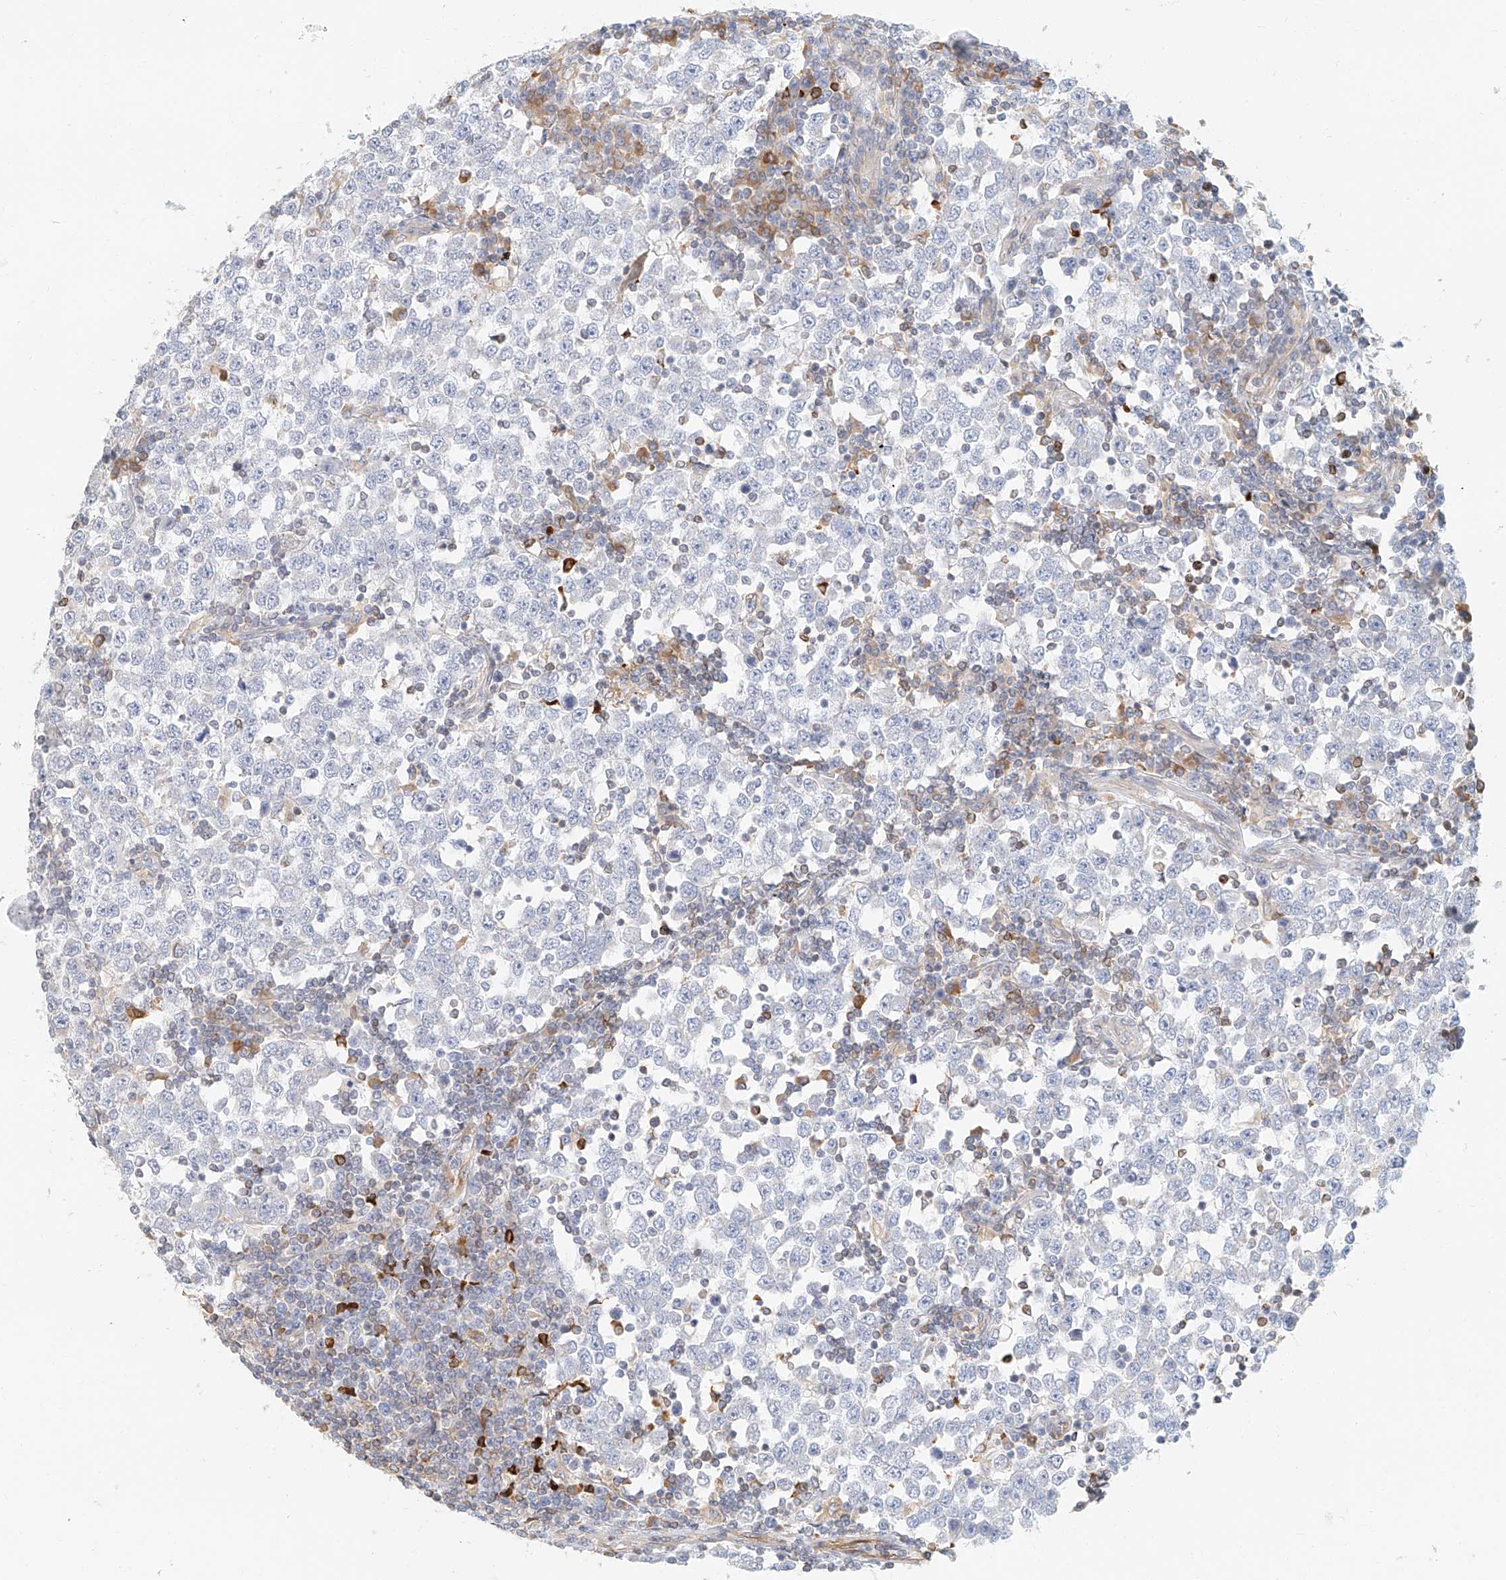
{"staining": {"intensity": "negative", "quantity": "none", "location": "none"}, "tissue": "testis cancer", "cell_type": "Tumor cells", "image_type": "cancer", "snomed": [{"axis": "morphology", "description": "Seminoma, NOS"}, {"axis": "topography", "description": "Testis"}], "caption": "Testis cancer stained for a protein using immunohistochemistry (IHC) displays no positivity tumor cells.", "gene": "DHRS7", "patient": {"sex": "male", "age": 65}}